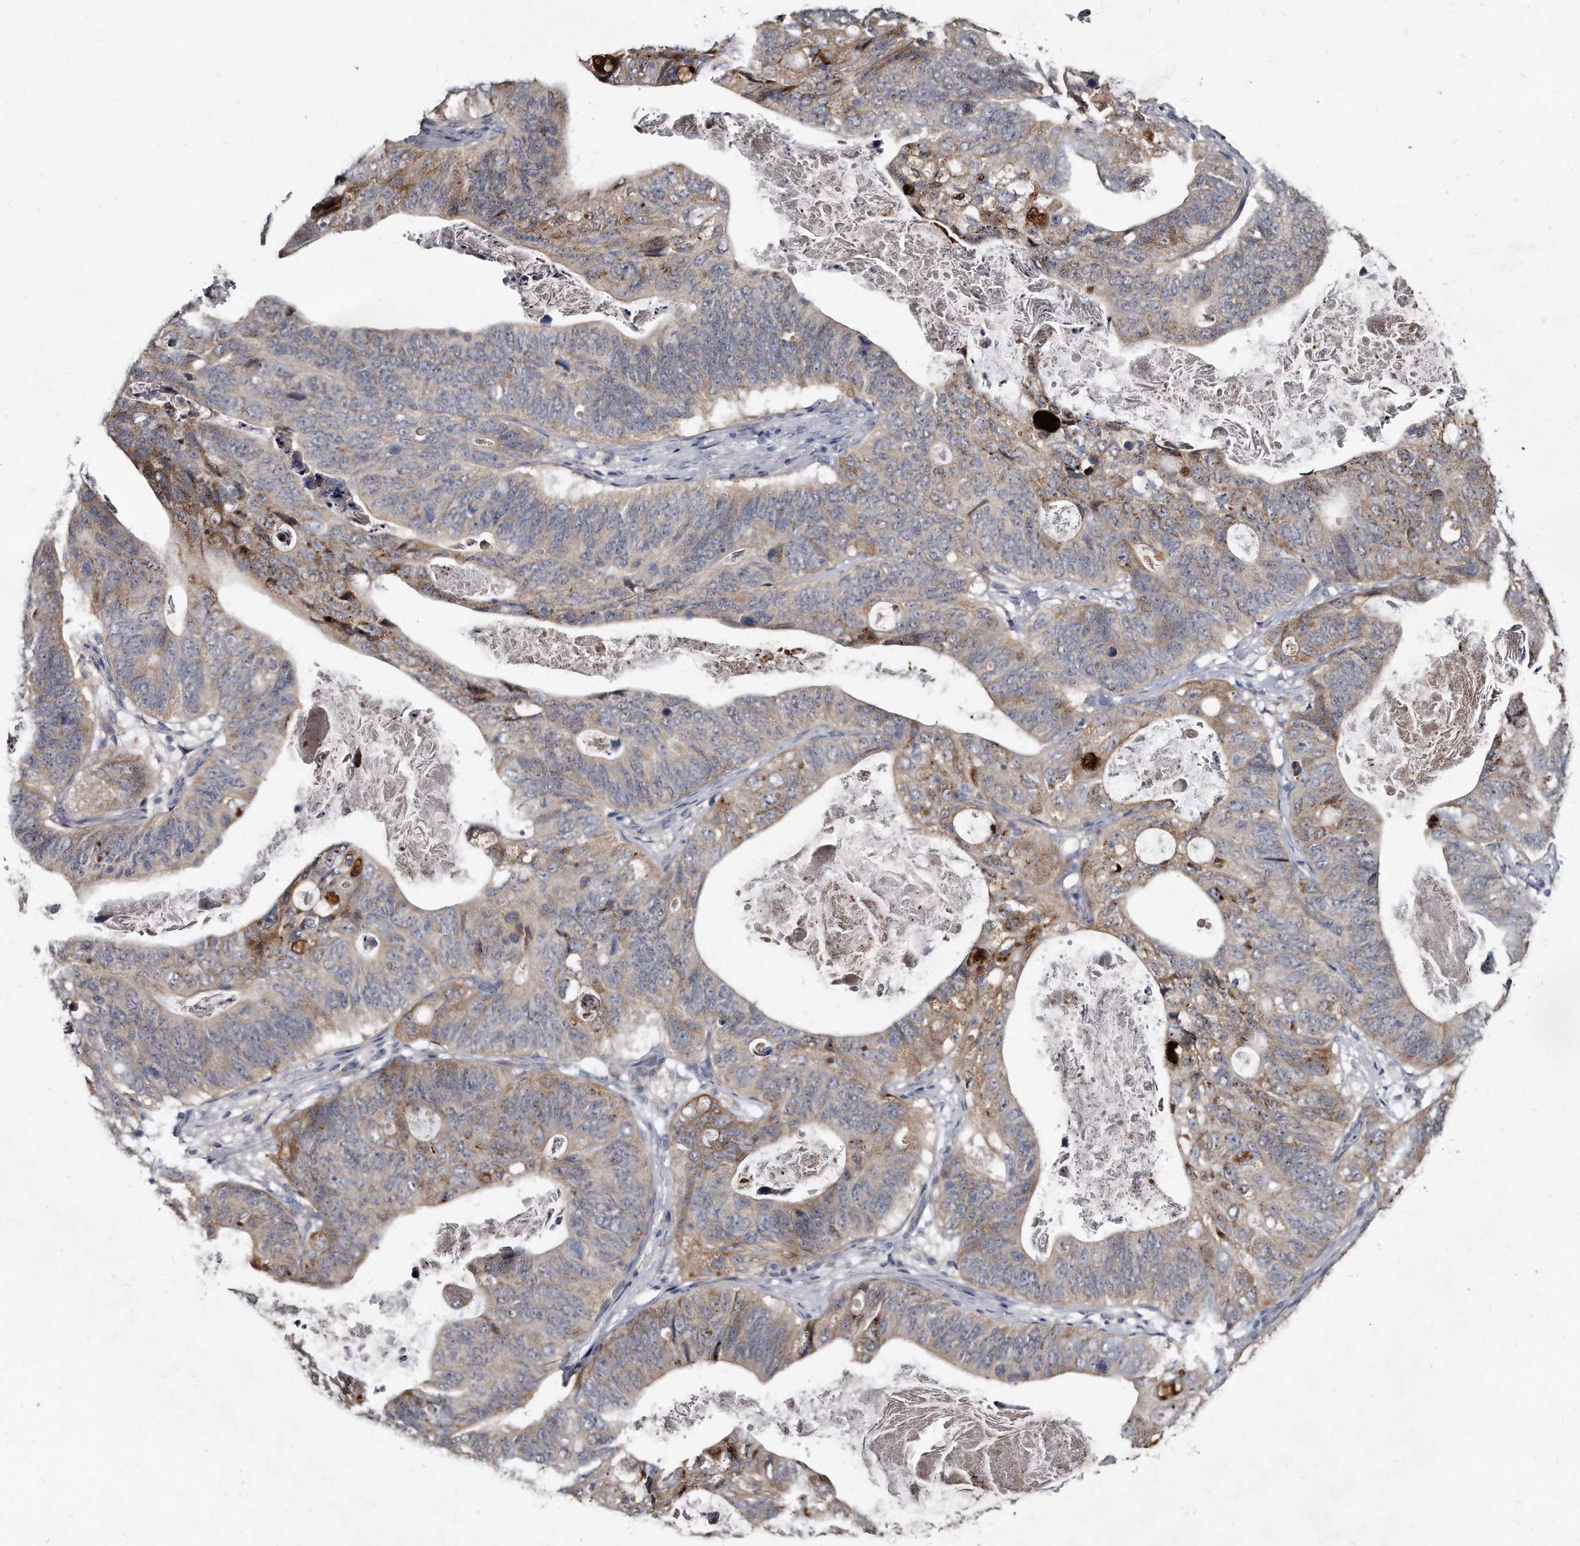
{"staining": {"intensity": "weak", "quantity": ">75%", "location": "cytoplasmic/membranous"}, "tissue": "stomach cancer", "cell_type": "Tumor cells", "image_type": "cancer", "snomed": [{"axis": "morphology", "description": "Normal tissue, NOS"}, {"axis": "morphology", "description": "Adenocarcinoma, NOS"}, {"axis": "topography", "description": "Stomach"}], "caption": "Immunohistochemistry photomicrograph of stomach cancer stained for a protein (brown), which displays low levels of weak cytoplasmic/membranous staining in approximately >75% of tumor cells.", "gene": "KLHDC3", "patient": {"sex": "female", "age": 89}}